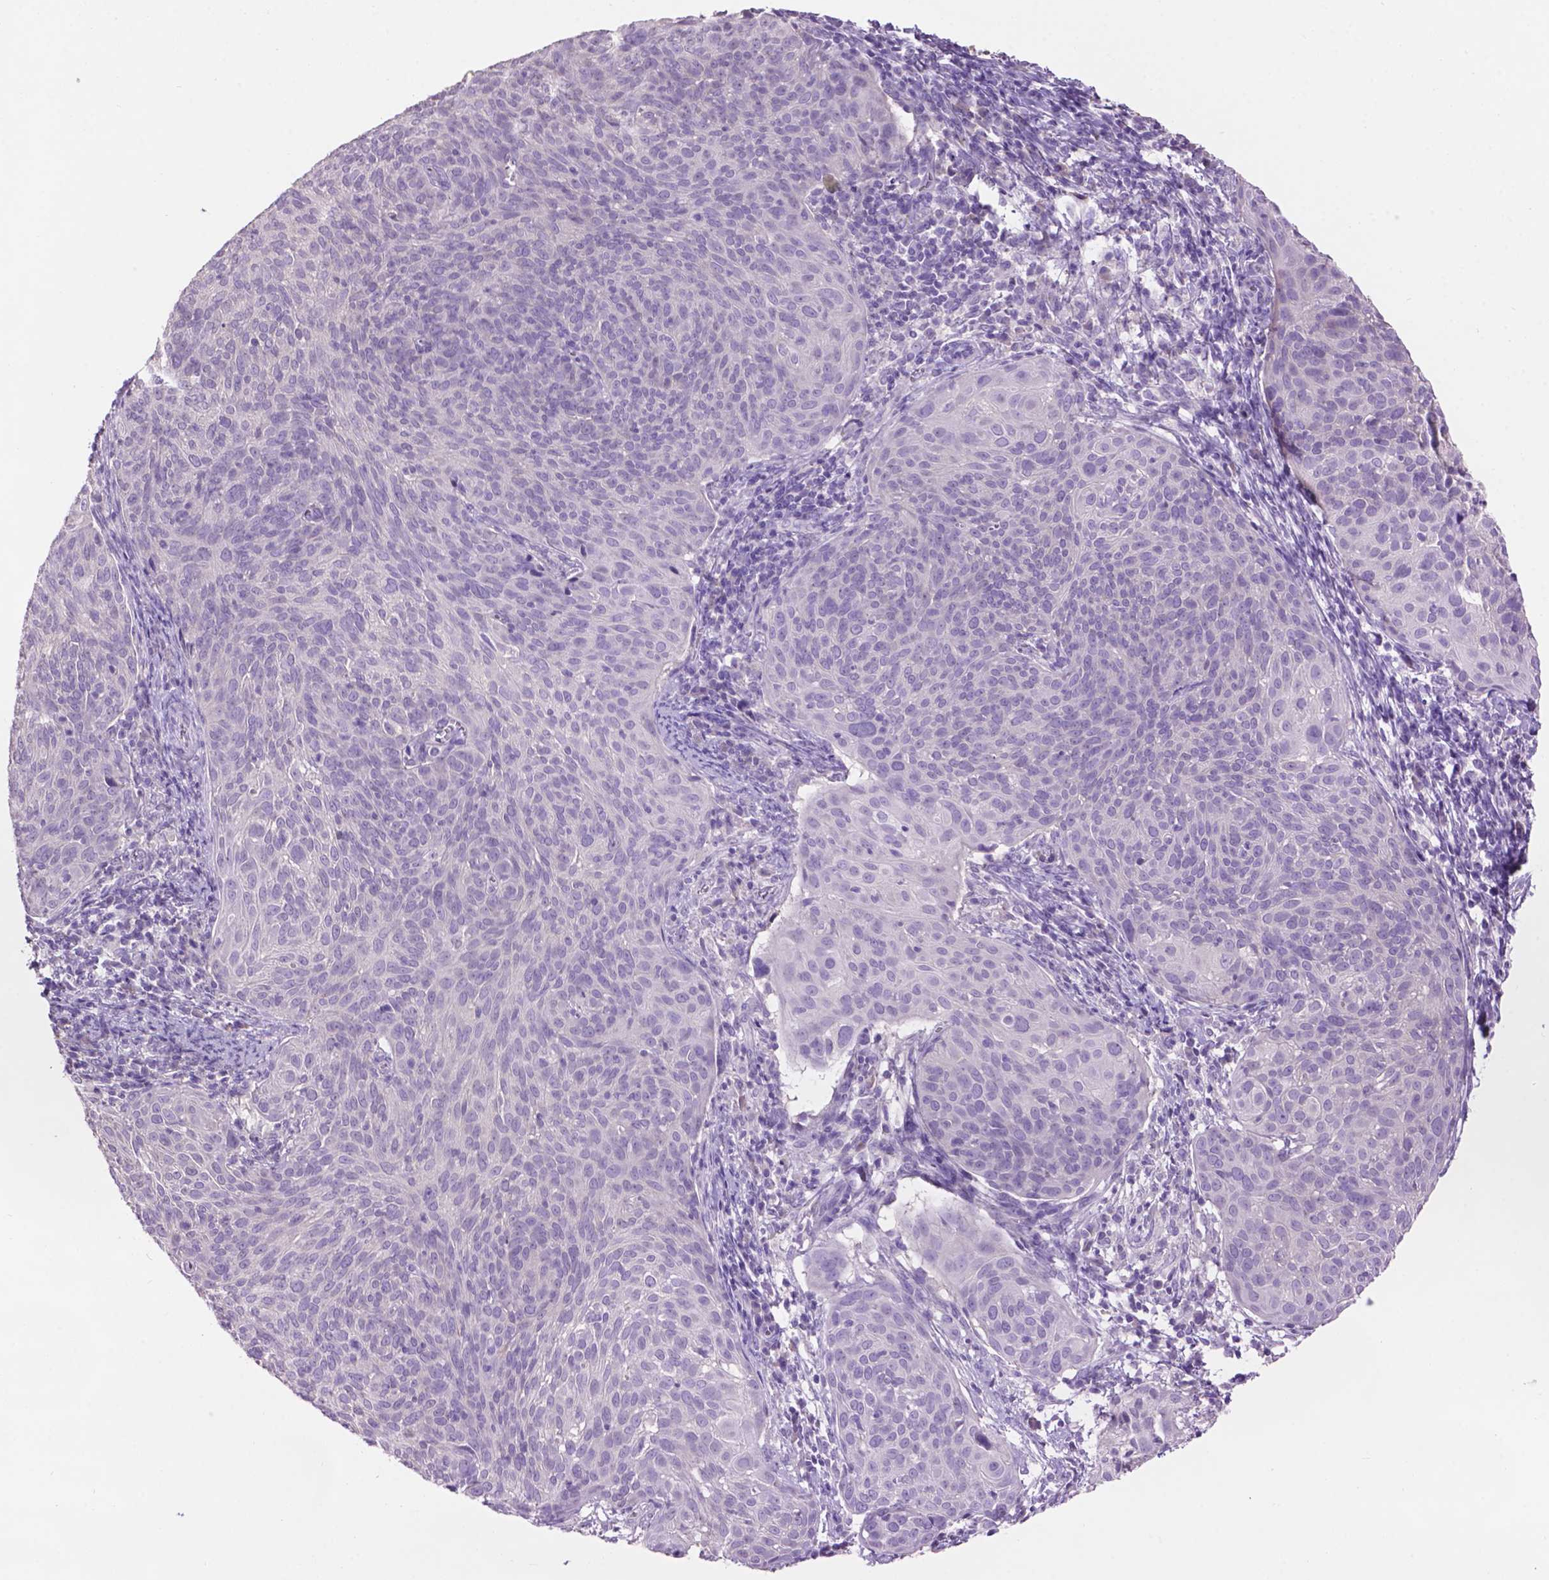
{"staining": {"intensity": "negative", "quantity": "none", "location": "none"}, "tissue": "cervical cancer", "cell_type": "Tumor cells", "image_type": "cancer", "snomed": [{"axis": "morphology", "description": "Squamous cell carcinoma, NOS"}, {"axis": "topography", "description": "Cervix"}], "caption": "Immunohistochemistry (IHC) of human cervical squamous cell carcinoma shows no staining in tumor cells.", "gene": "CRYBA4", "patient": {"sex": "female", "age": 39}}